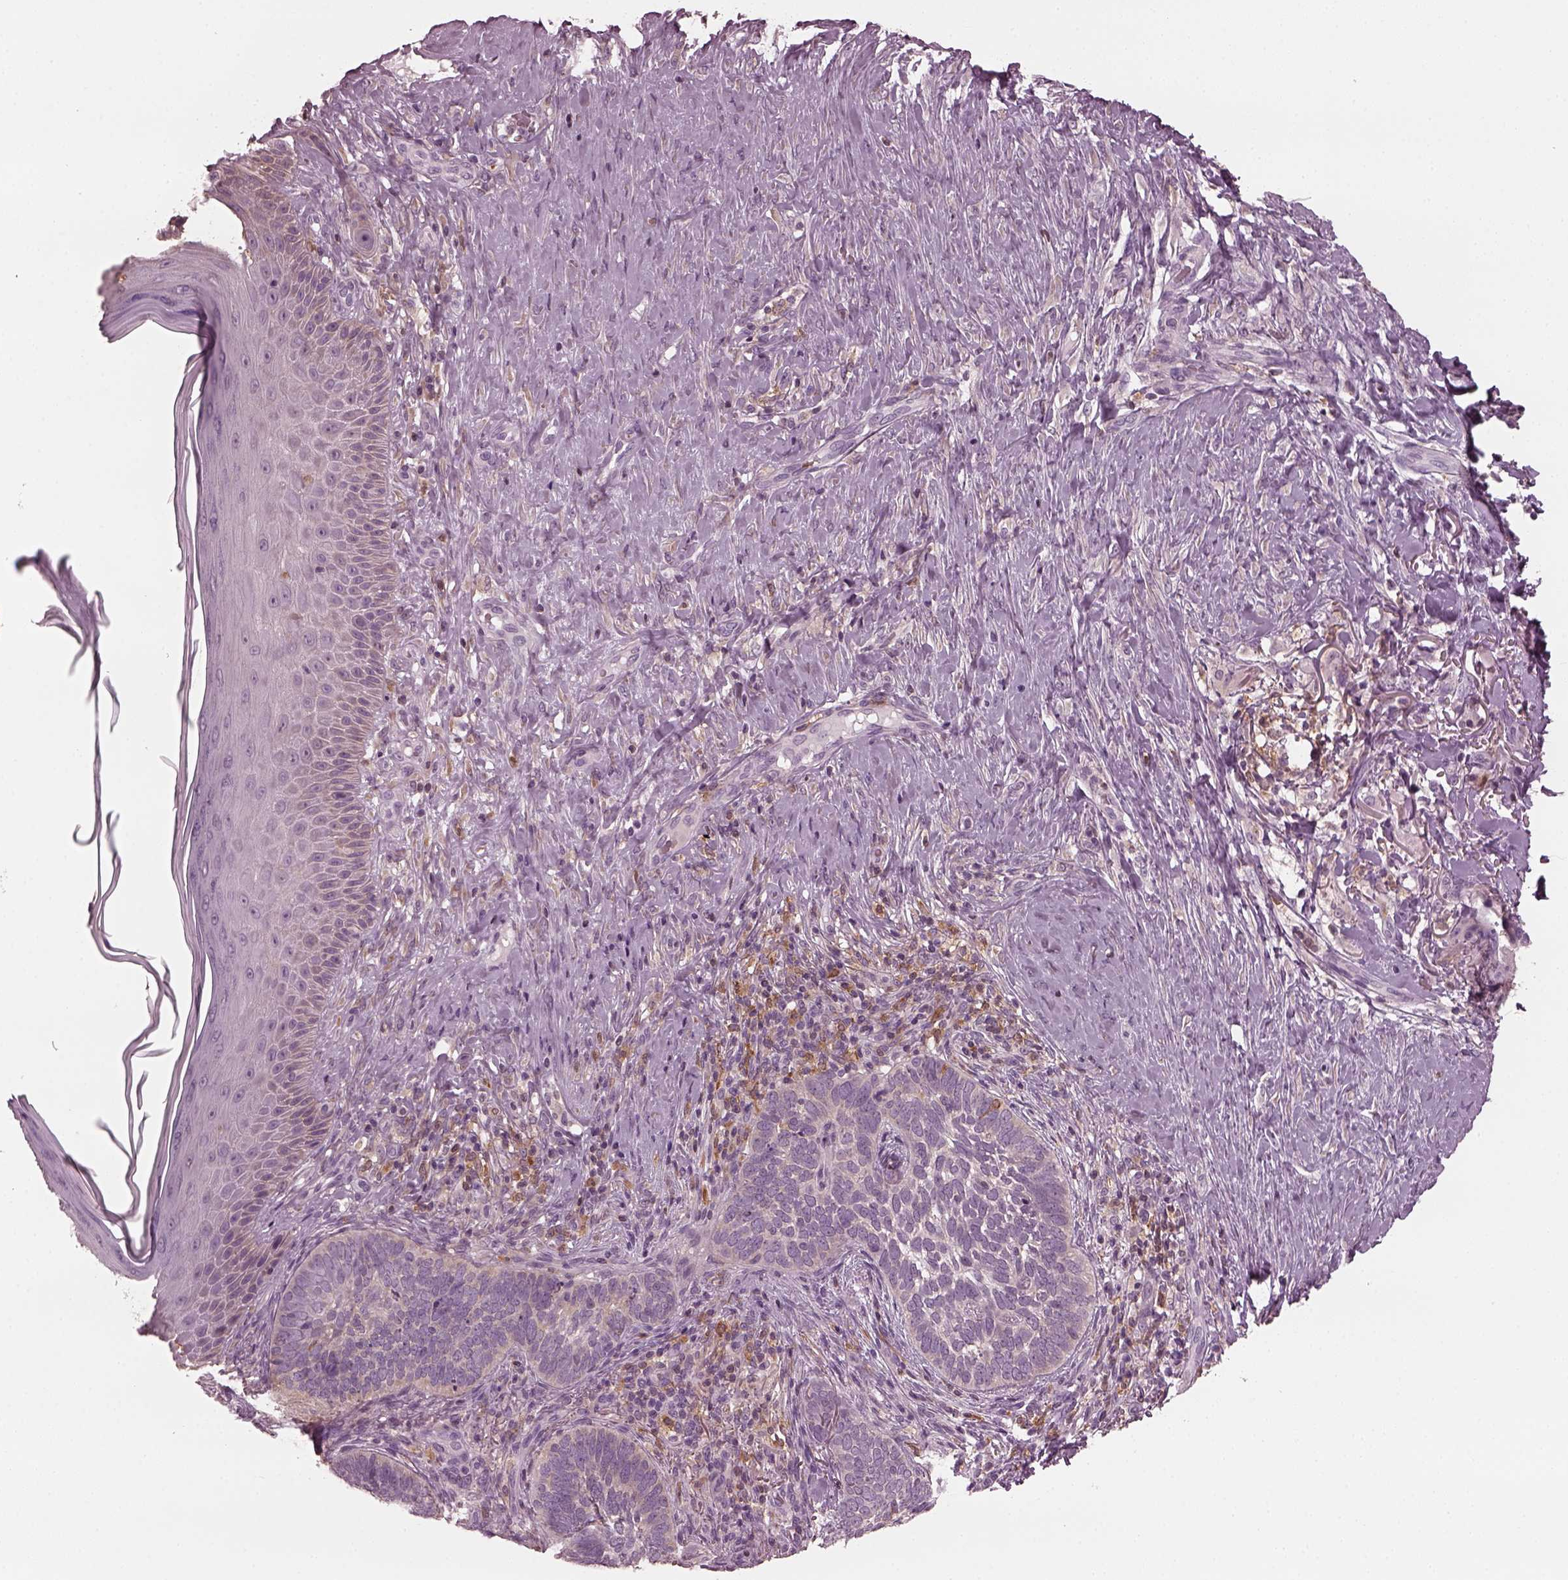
{"staining": {"intensity": "negative", "quantity": "none", "location": "none"}, "tissue": "skin cancer", "cell_type": "Tumor cells", "image_type": "cancer", "snomed": [{"axis": "morphology", "description": "Normal tissue, NOS"}, {"axis": "morphology", "description": "Basal cell carcinoma"}, {"axis": "topography", "description": "Skin"}], "caption": "This is a image of IHC staining of basal cell carcinoma (skin), which shows no expression in tumor cells. (Brightfield microscopy of DAB IHC at high magnification).", "gene": "PSTPIP2", "patient": {"sex": "male", "age": 46}}